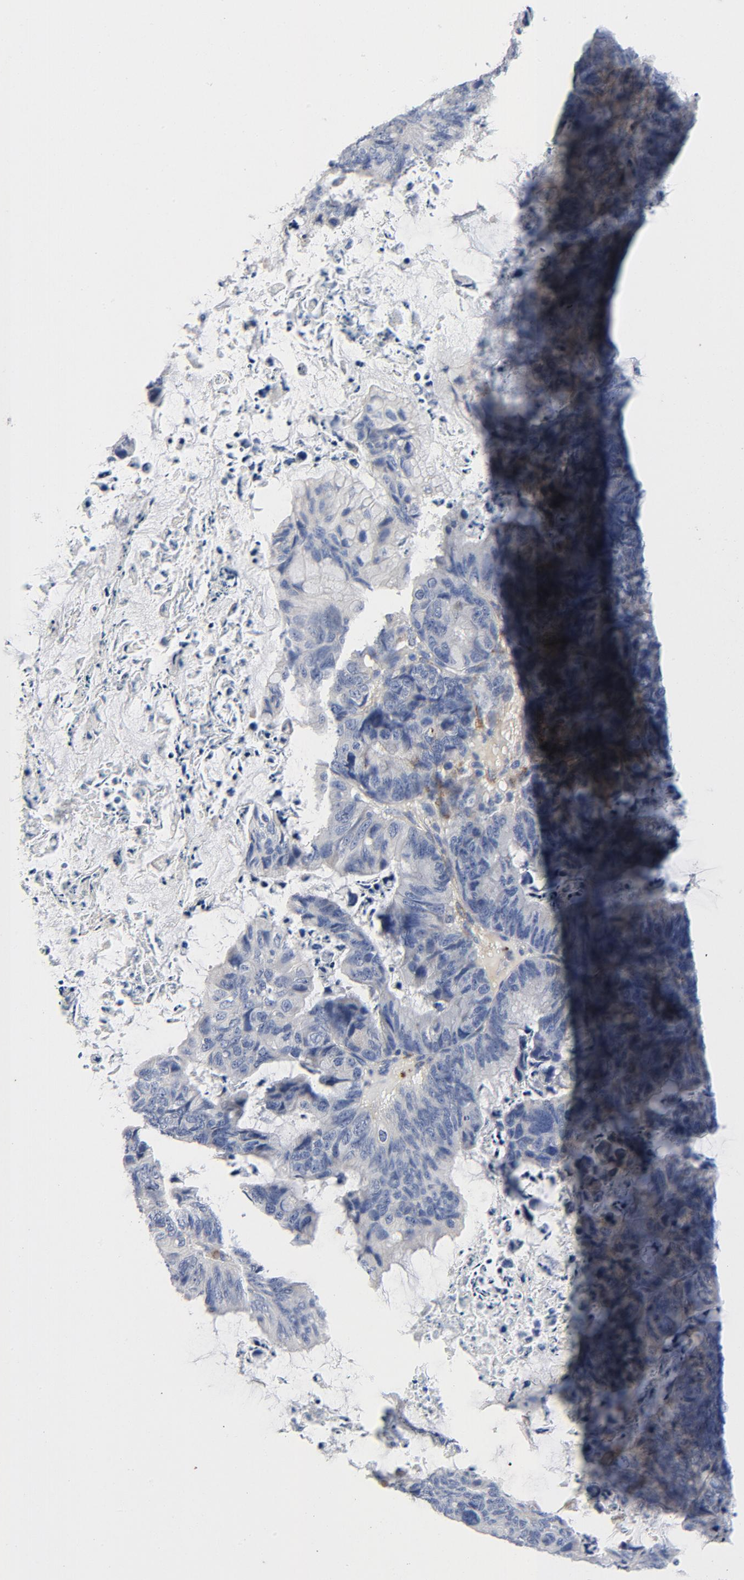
{"staining": {"intensity": "negative", "quantity": "none", "location": "none"}, "tissue": "ovarian cancer", "cell_type": "Tumor cells", "image_type": "cancer", "snomed": [{"axis": "morphology", "description": "Cystadenocarcinoma, mucinous, NOS"}, {"axis": "topography", "description": "Ovary"}], "caption": "Photomicrograph shows no protein expression in tumor cells of ovarian cancer (mucinous cystadenocarcinoma) tissue. The staining was performed using DAB to visualize the protein expression in brown, while the nuclei were stained in blue with hematoxylin (Magnification: 20x).", "gene": "LAMC1", "patient": {"sex": "female", "age": 36}}